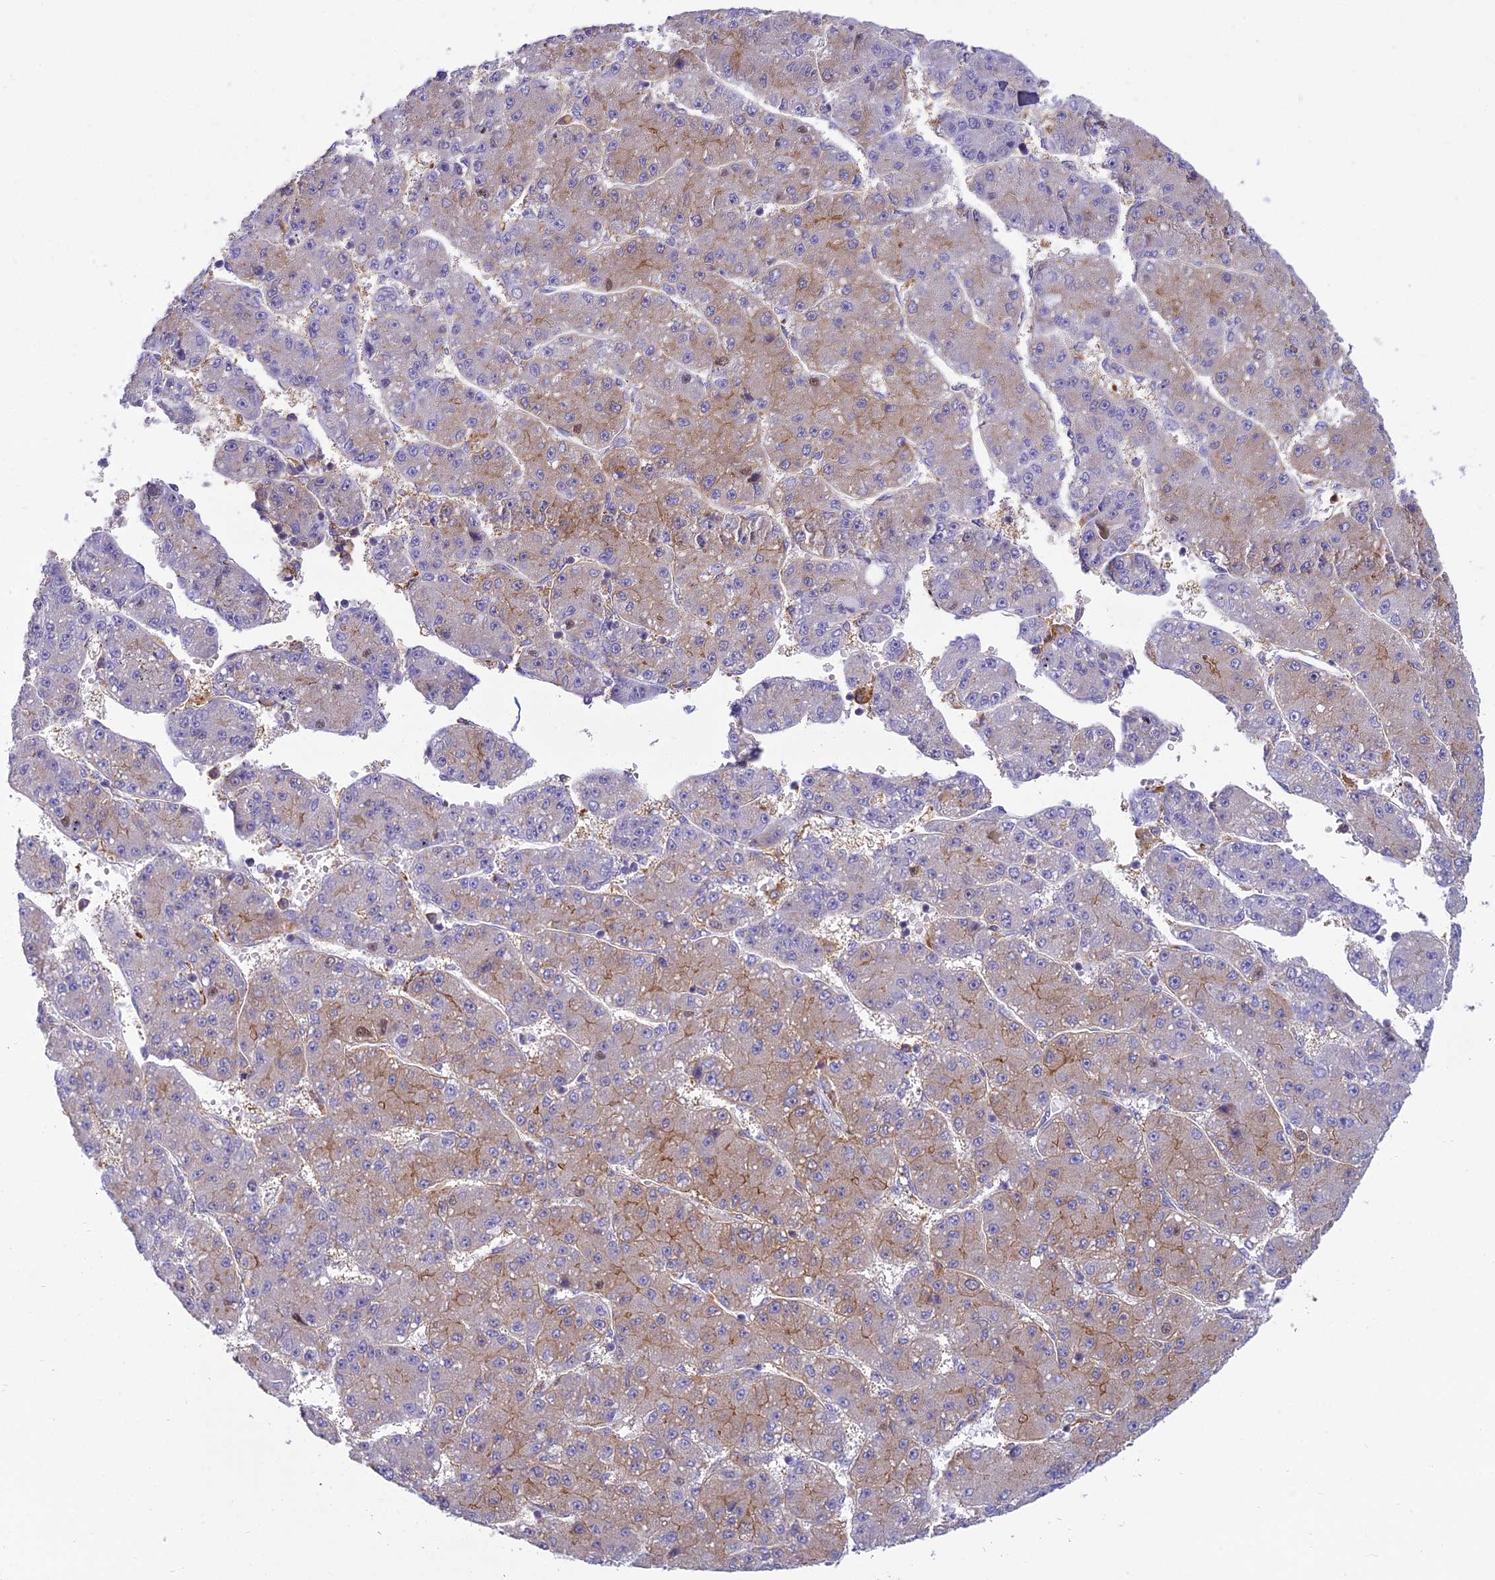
{"staining": {"intensity": "weak", "quantity": "25%-75%", "location": "cytoplasmic/membranous"}, "tissue": "liver cancer", "cell_type": "Tumor cells", "image_type": "cancer", "snomed": [{"axis": "morphology", "description": "Carcinoma, Hepatocellular, NOS"}, {"axis": "topography", "description": "Liver"}], "caption": "Tumor cells show weak cytoplasmic/membranous expression in approximately 25%-75% of cells in liver hepatocellular carcinoma.", "gene": "UBE2G1", "patient": {"sex": "male", "age": 67}}